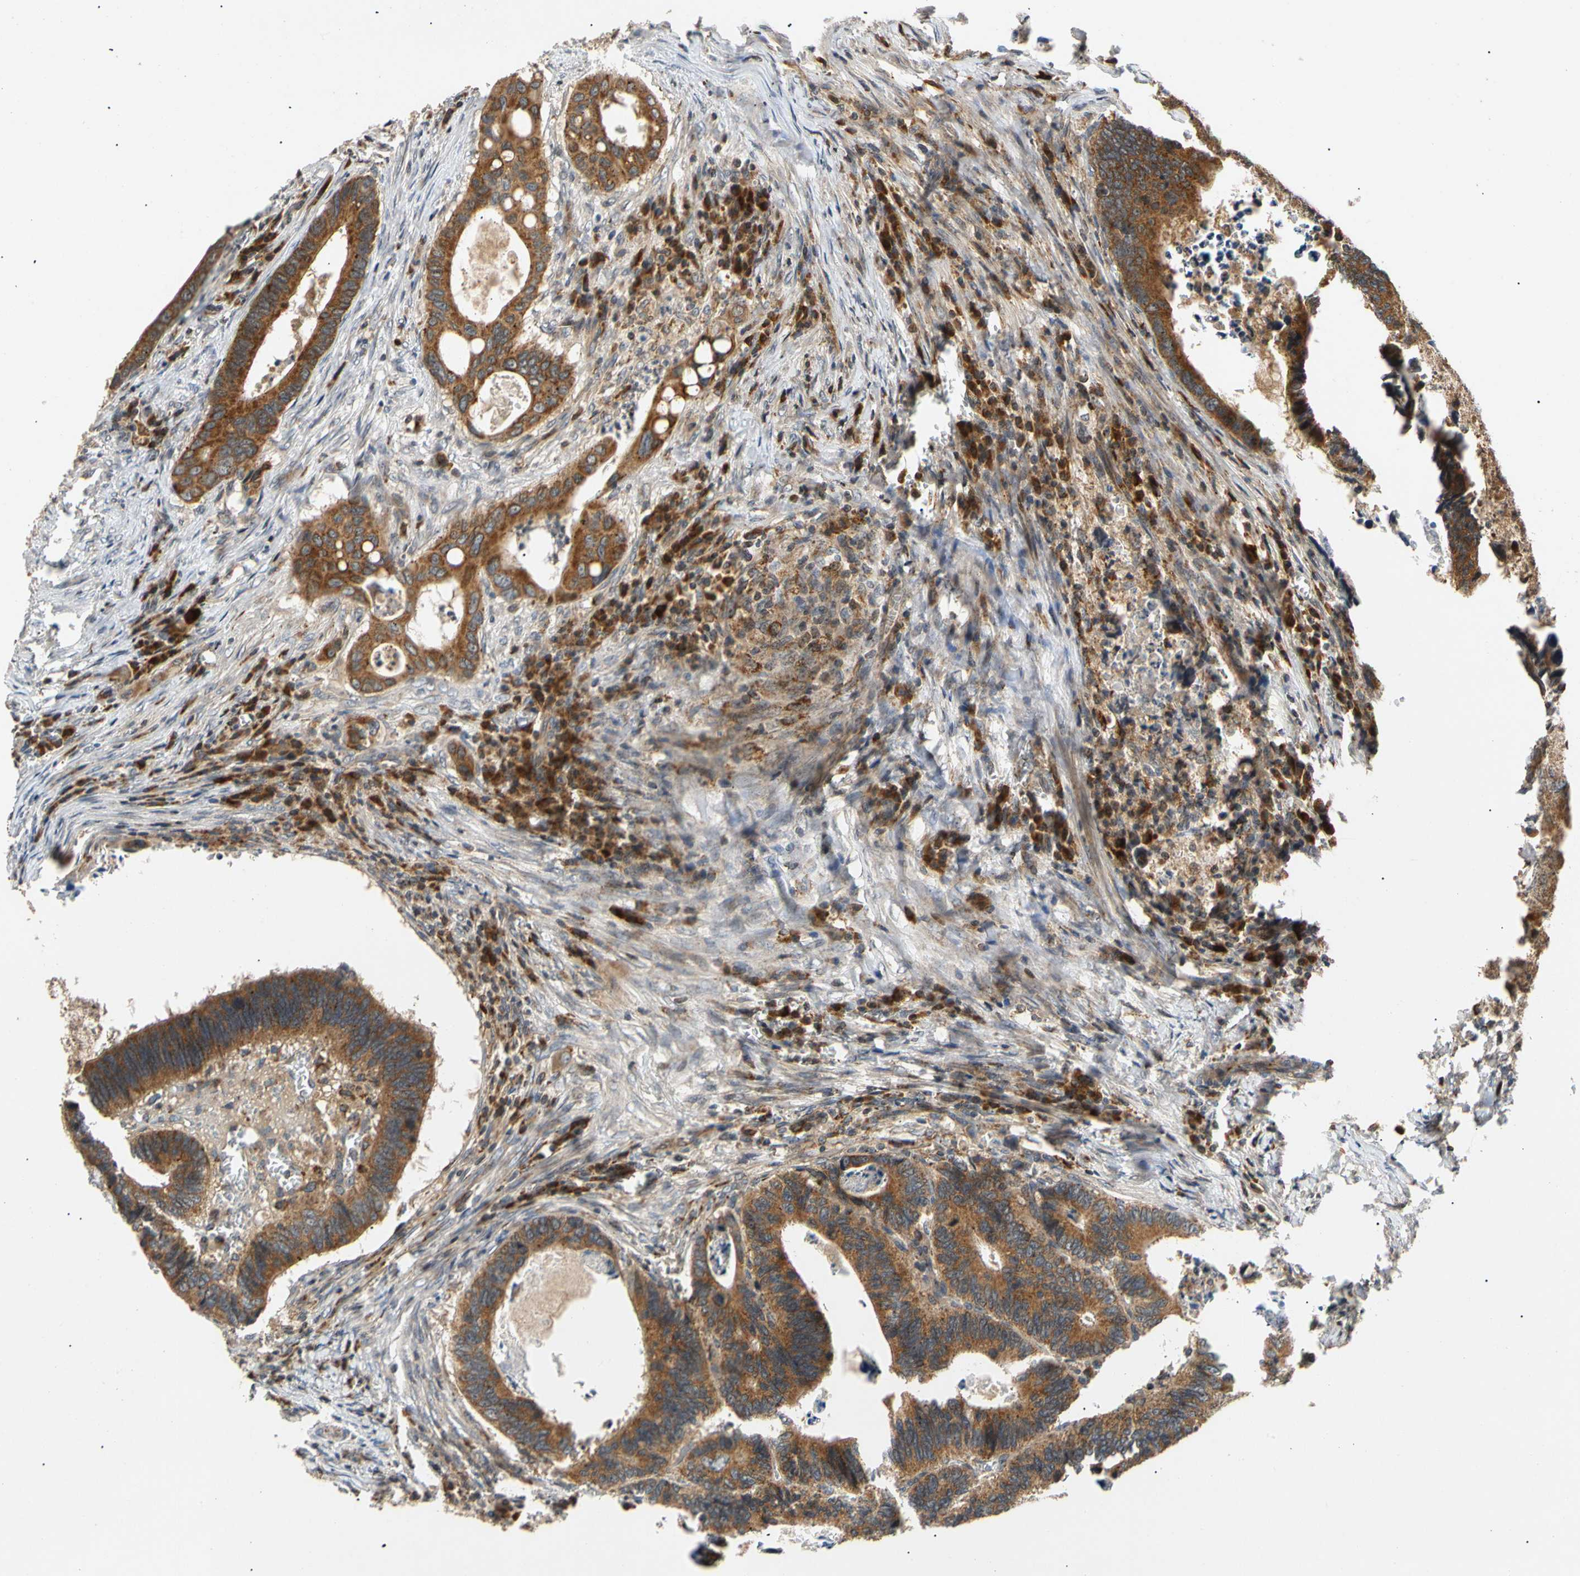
{"staining": {"intensity": "strong", "quantity": ">75%", "location": "cytoplasmic/membranous"}, "tissue": "colorectal cancer", "cell_type": "Tumor cells", "image_type": "cancer", "snomed": [{"axis": "morphology", "description": "Adenocarcinoma, NOS"}, {"axis": "topography", "description": "Colon"}], "caption": "Colorectal cancer (adenocarcinoma) stained with immunohistochemistry displays strong cytoplasmic/membranous positivity in about >75% of tumor cells. The staining was performed using DAB to visualize the protein expression in brown, while the nuclei were stained in blue with hematoxylin (Magnification: 20x).", "gene": "MRPS22", "patient": {"sex": "male", "age": 72}}